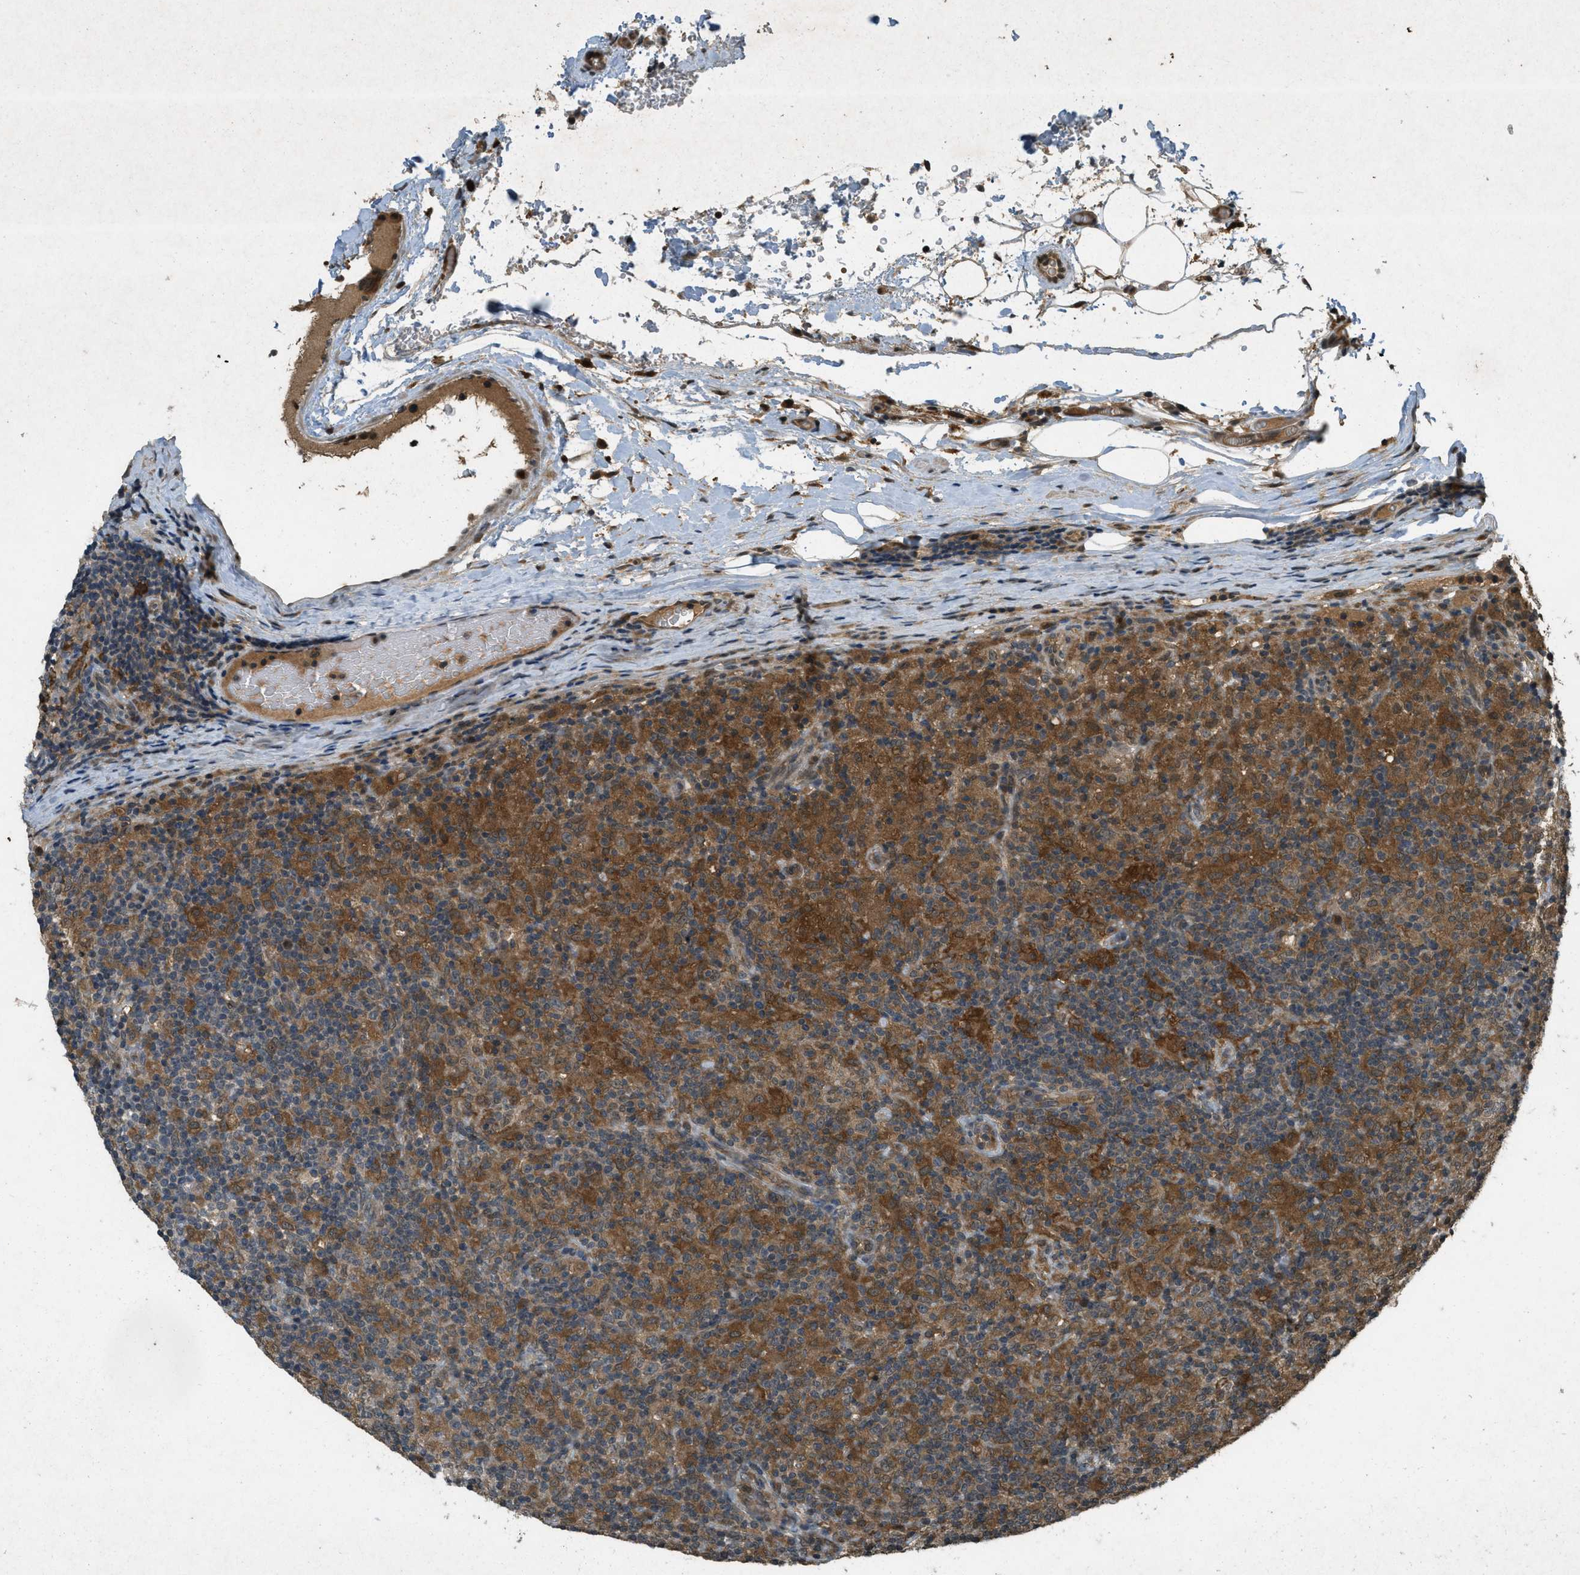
{"staining": {"intensity": "weak", "quantity": "25%-75%", "location": "cytoplasmic/membranous"}, "tissue": "lymphoma", "cell_type": "Tumor cells", "image_type": "cancer", "snomed": [{"axis": "morphology", "description": "Hodgkin's disease, NOS"}, {"axis": "topography", "description": "Lymph node"}], "caption": "Protein expression analysis of Hodgkin's disease displays weak cytoplasmic/membranous positivity in approximately 25%-75% of tumor cells. Immunohistochemistry (ihc) stains the protein in brown and the nuclei are stained blue.", "gene": "ATG7", "patient": {"sex": "male", "age": 70}}